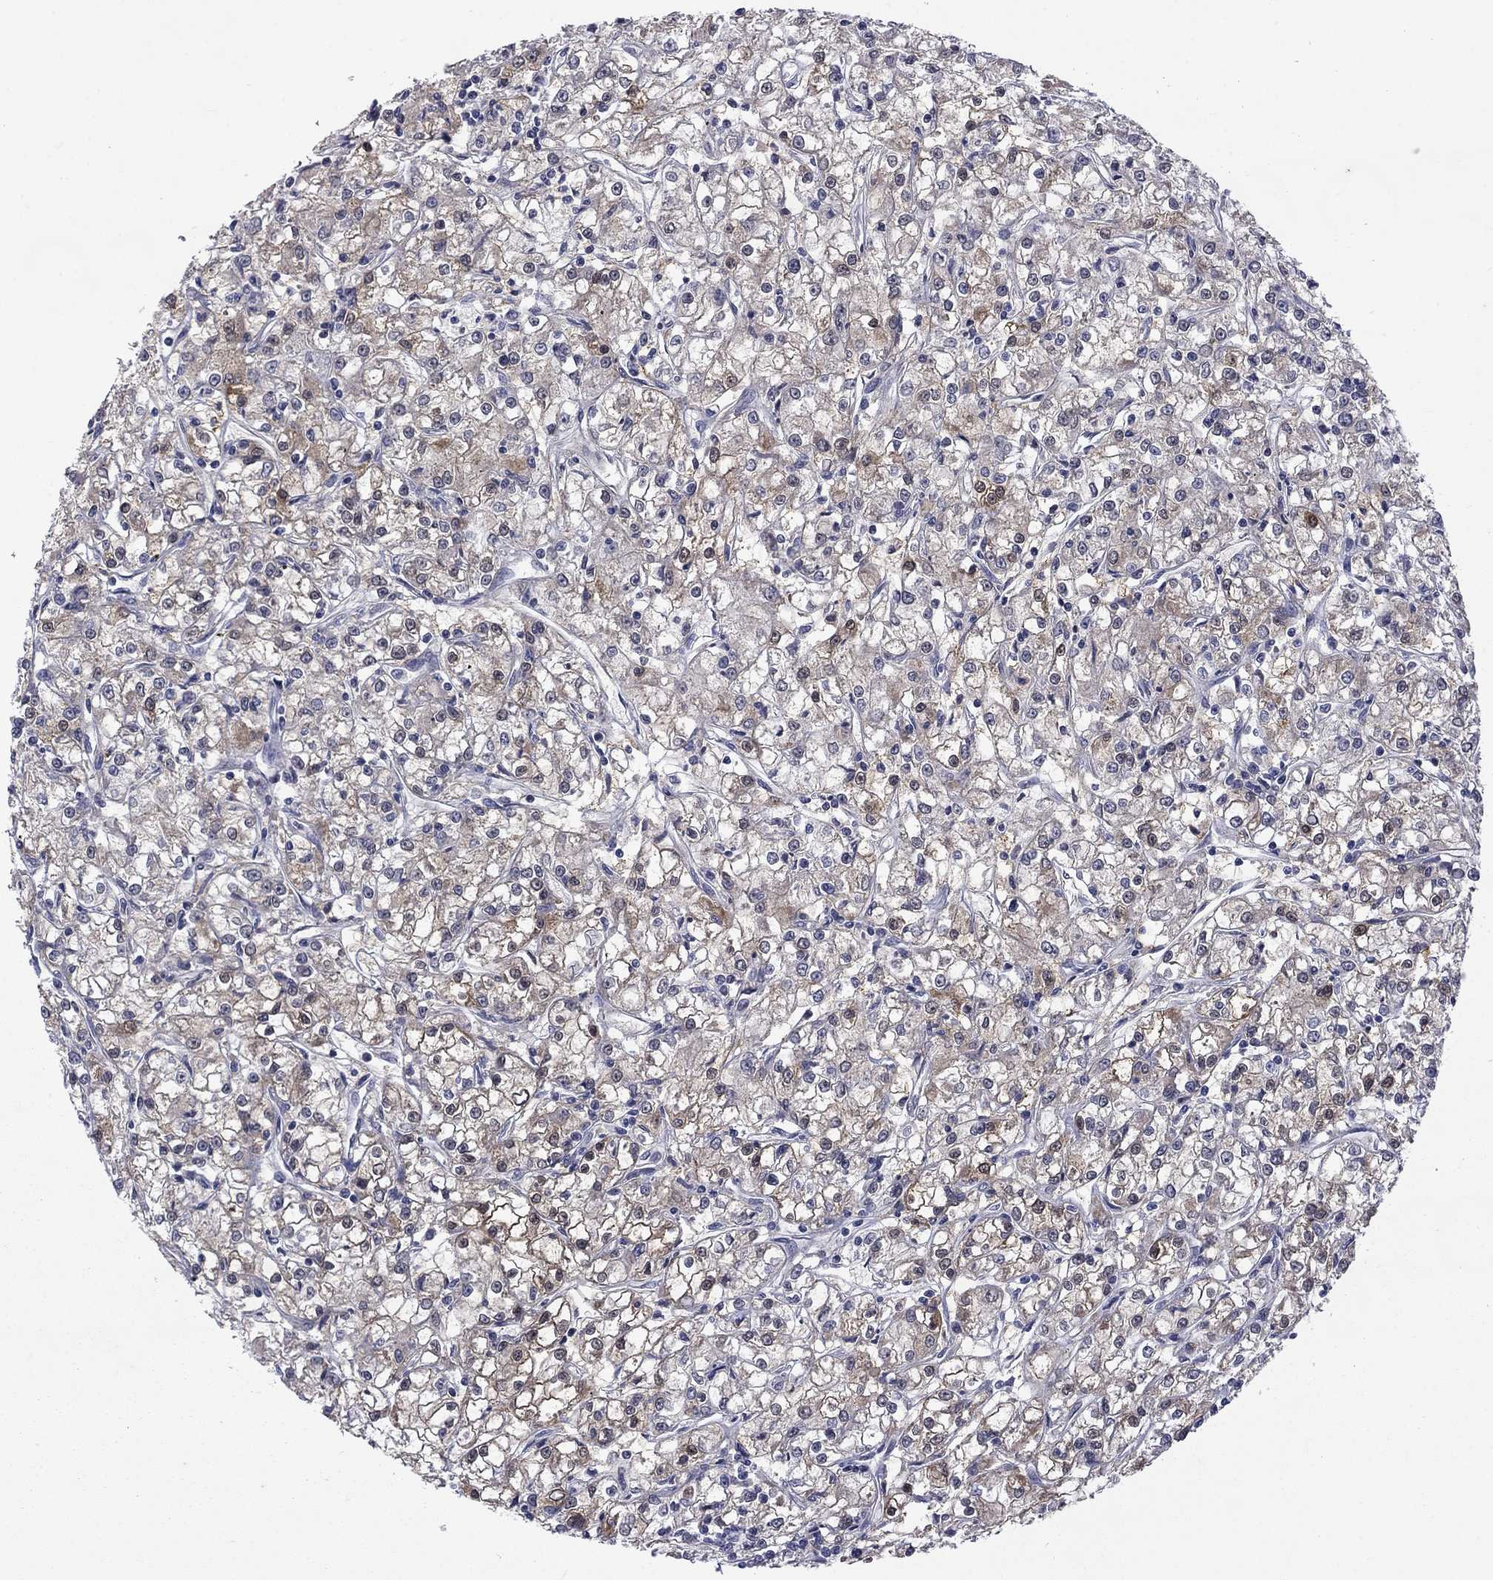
{"staining": {"intensity": "weak", "quantity": "<25%", "location": "cytoplasmic/membranous"}, "tissue": "renal cancer", "cell_type": "Tumor cells", "image_type": "cancer", "snomed": [{"axis": "morphology", "description": "Adenocarcinoma, NOS"}, {"axis": "topography", "description": "Kidney"}], "caption": "Tumor cells show no significant staining in renal adenocarcinoma.", "gene": "CBR1", "patient": {"sex": "female", "age": 59}}